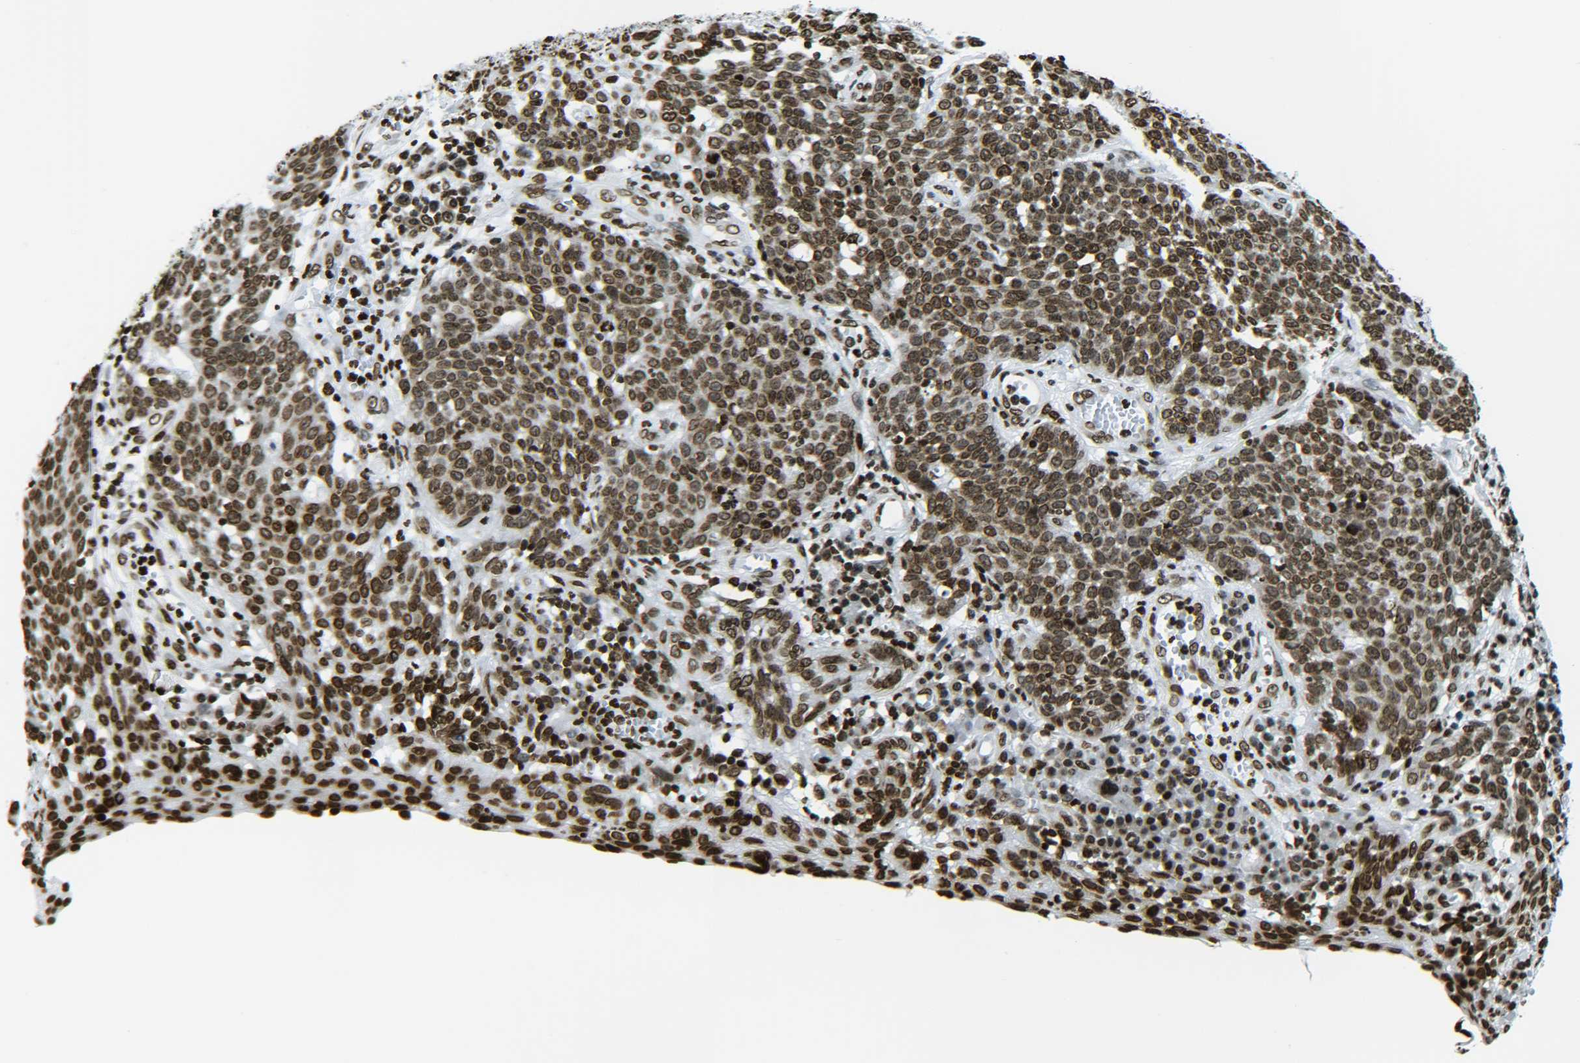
{"staining": {"intensity": "moderate", "quantity": ">75%", "location": "nuclear"}, "tissue": "cervical cancer", "cell_type": "Tumor cells", "image_type": "cancer", "snomed": [{"axis": "morphology", "description": "Squamous cell carcinoma, NOS"}, {"axis": "topography", "description": "Cervix"}], "caption": "This is a photomicrograph of immunohistochemistry staining of cervical squamous cell carcinoma, which shows moderate expression in the nuclear of tumor cells.", "gene": "H2AX", "patient": {"sex": "female", "age": 34}}